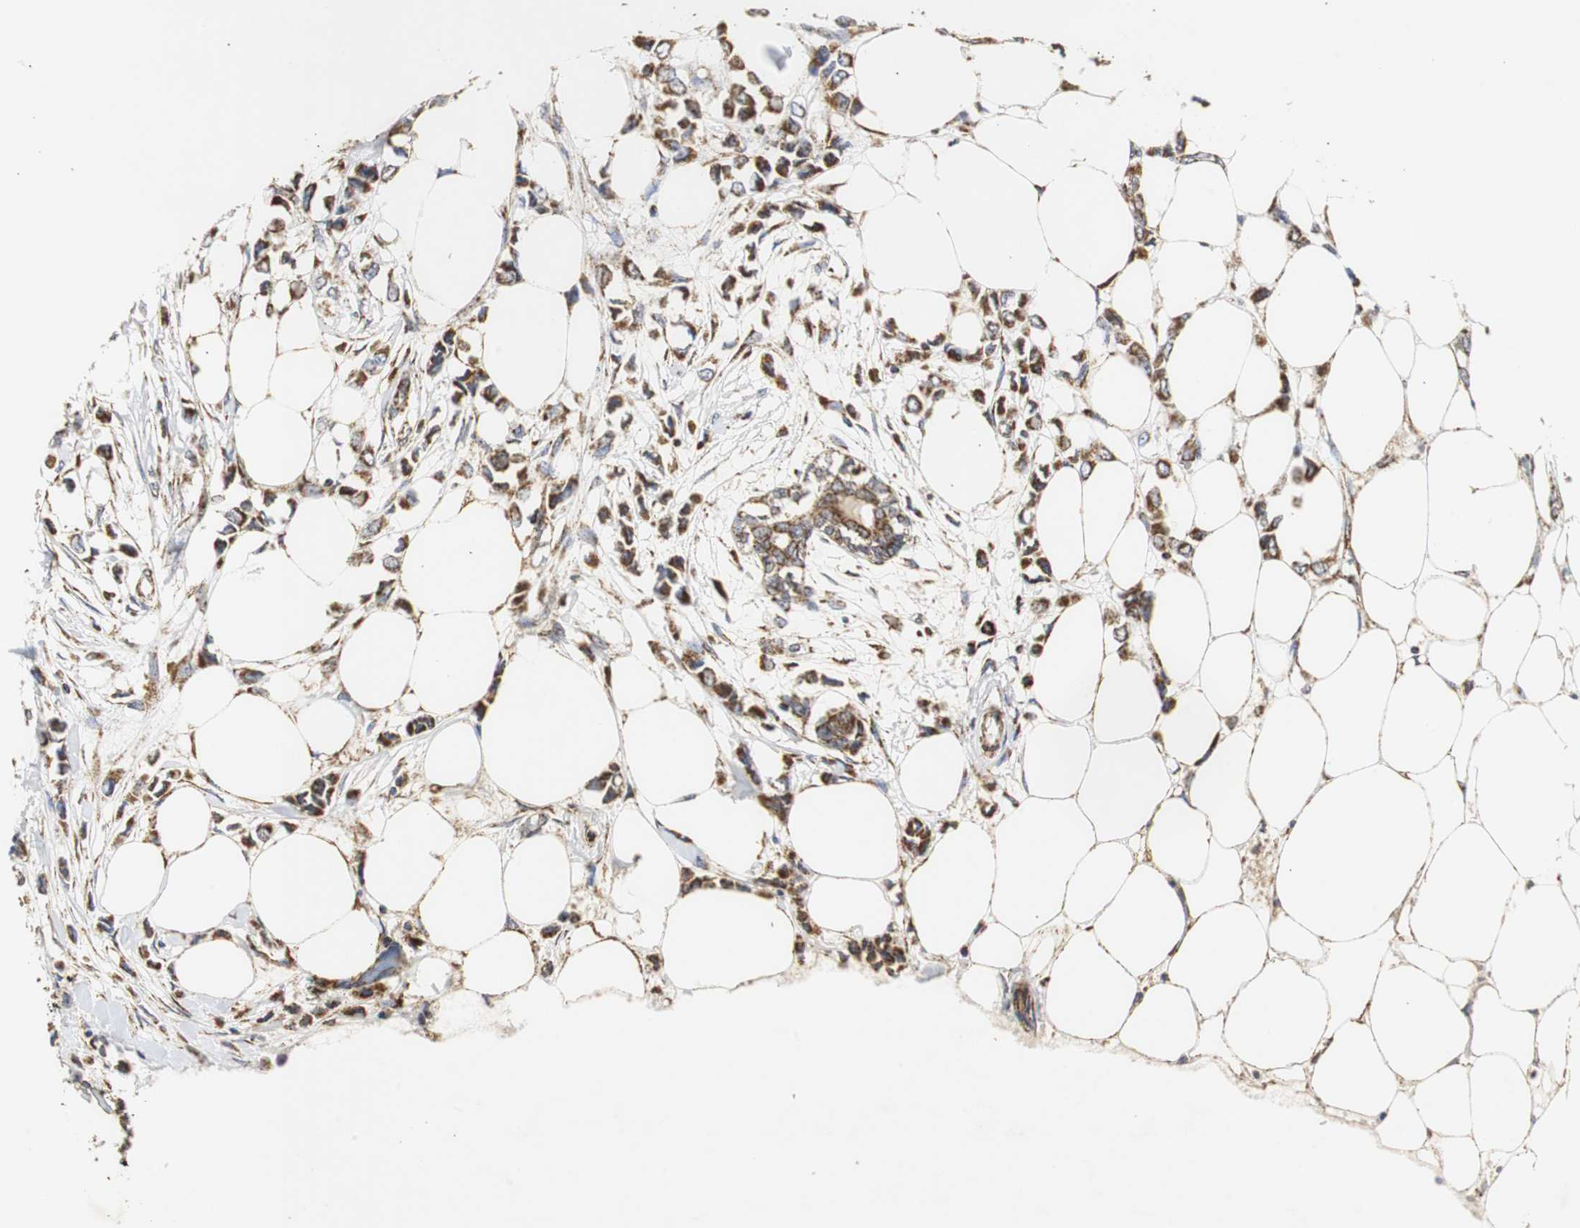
{"staining": {"intensity": "strong", "quantity": ">75%", "location": "cytoplasmic/membranous"}, "tissue": "breast cancer", "cell_type": "Tumor cells", "image_type": "cancer", "snomed": [{"axis": "morphology", "description": "Lobular carcinoma"}, {"axis": "topography", "description": "Breast"}], "caption": "Immunohistochemical staining of human breast cancer (lobular carcinoma) demonstrates high levels of strong cytoplasmic/membranous expression in approximately >75% of tumor cells.", "gene": "HSD17B10", "patient": {"sex": "female", "age": 51}}